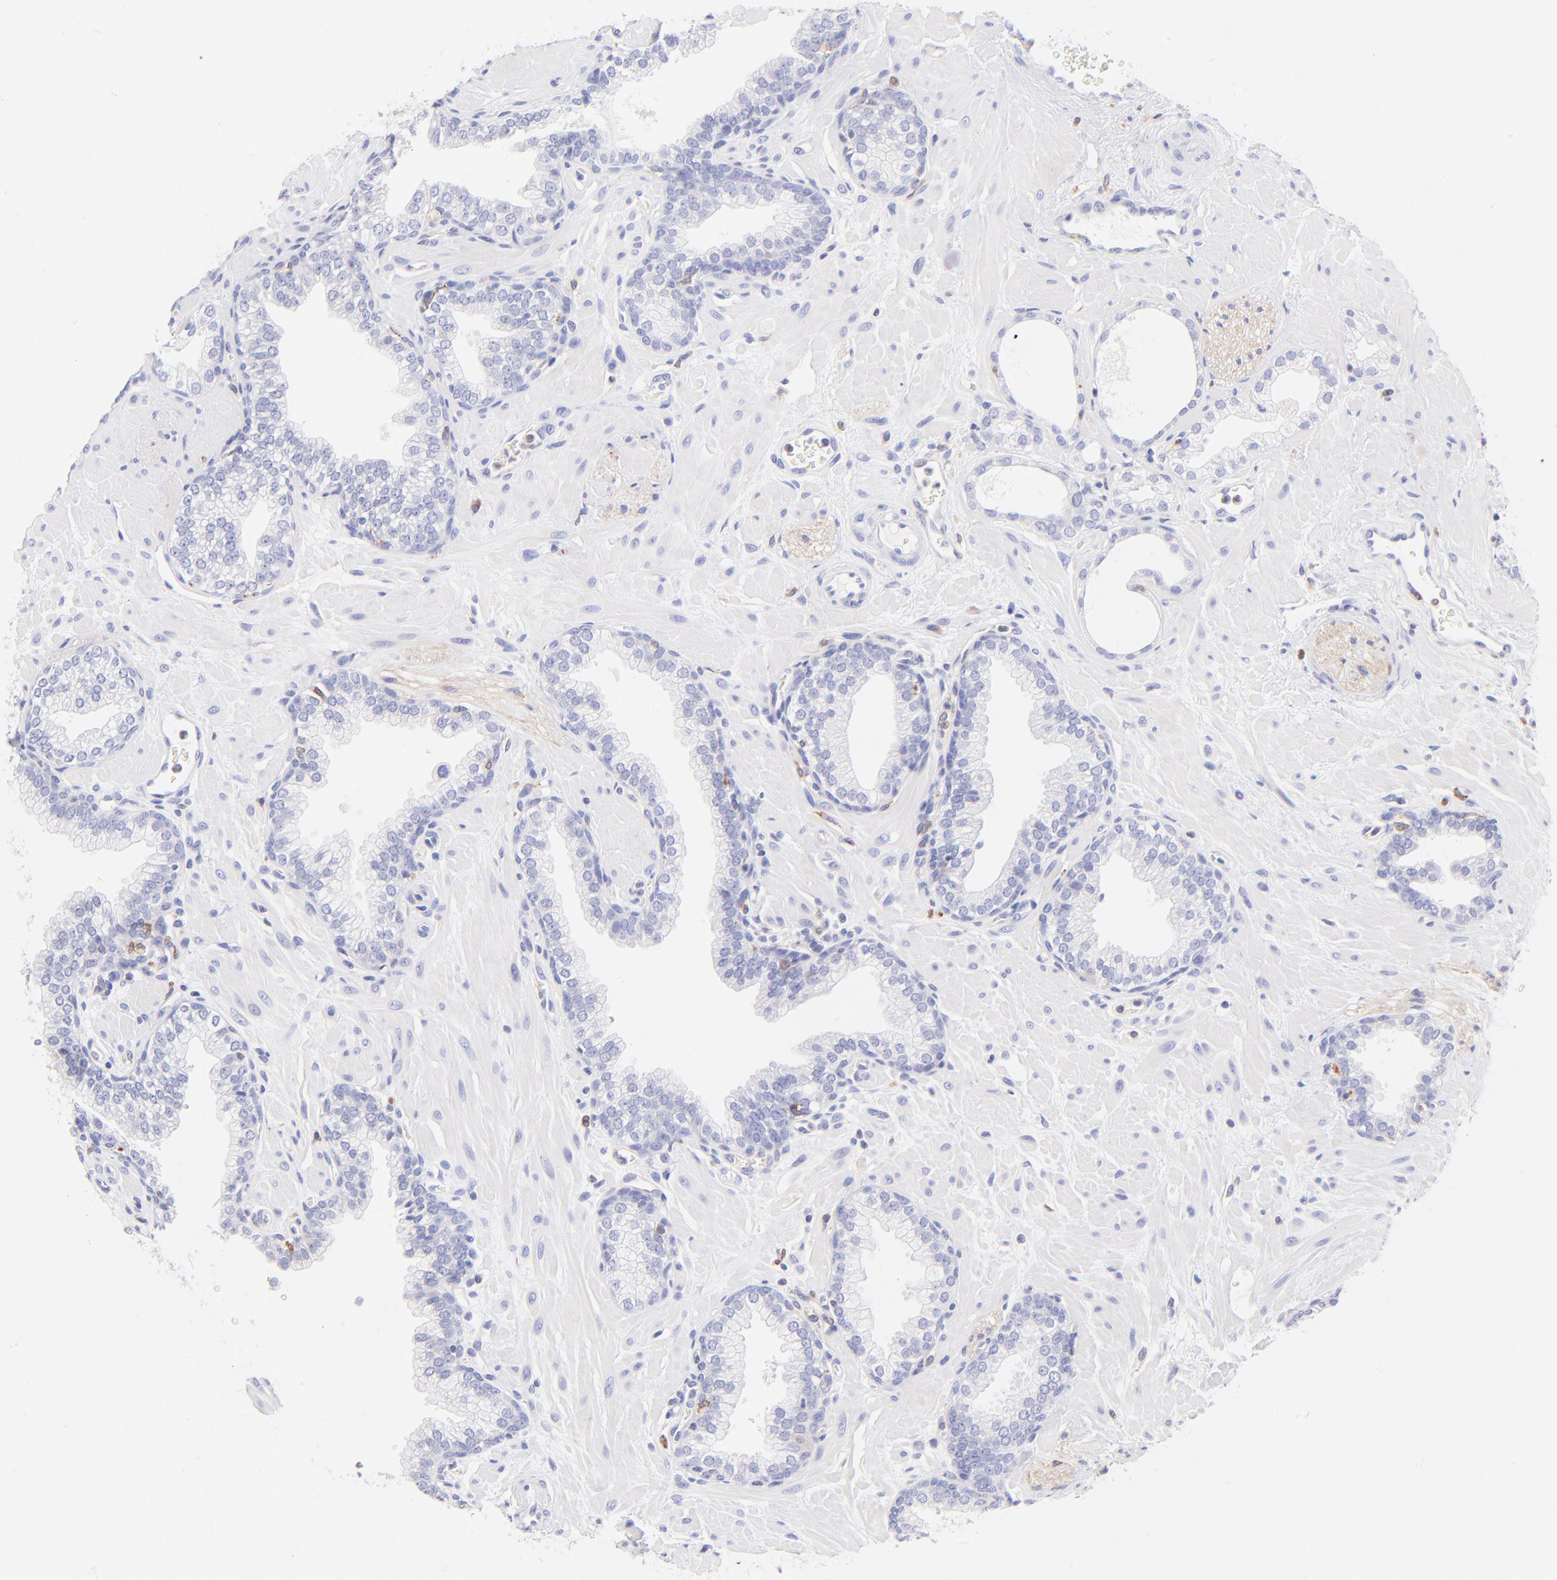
{"staining": {"intensity": "negative", "quantity": "none", "location": "none"}, "tissue": "prostate", "cell_type": "Glandular cells", "image_type": "normal", "snomed": [{"axis": "morphology", "description": "Normal tissue, NOS"}, {"axis": "topography", "description": "Prostate"}], "caption": "A high-resolution micrograph shows immunohistochemistry staining of normal prostate, which displays no significant expression in glandular cells. Brightfield microscopy of immunohistochemistry (IHC) stained with DAB (brown) and hematoxylin (blue), captured at high magnification.", "gene": "IRAG2", "patient": {"sex": "male", "age": 60}}